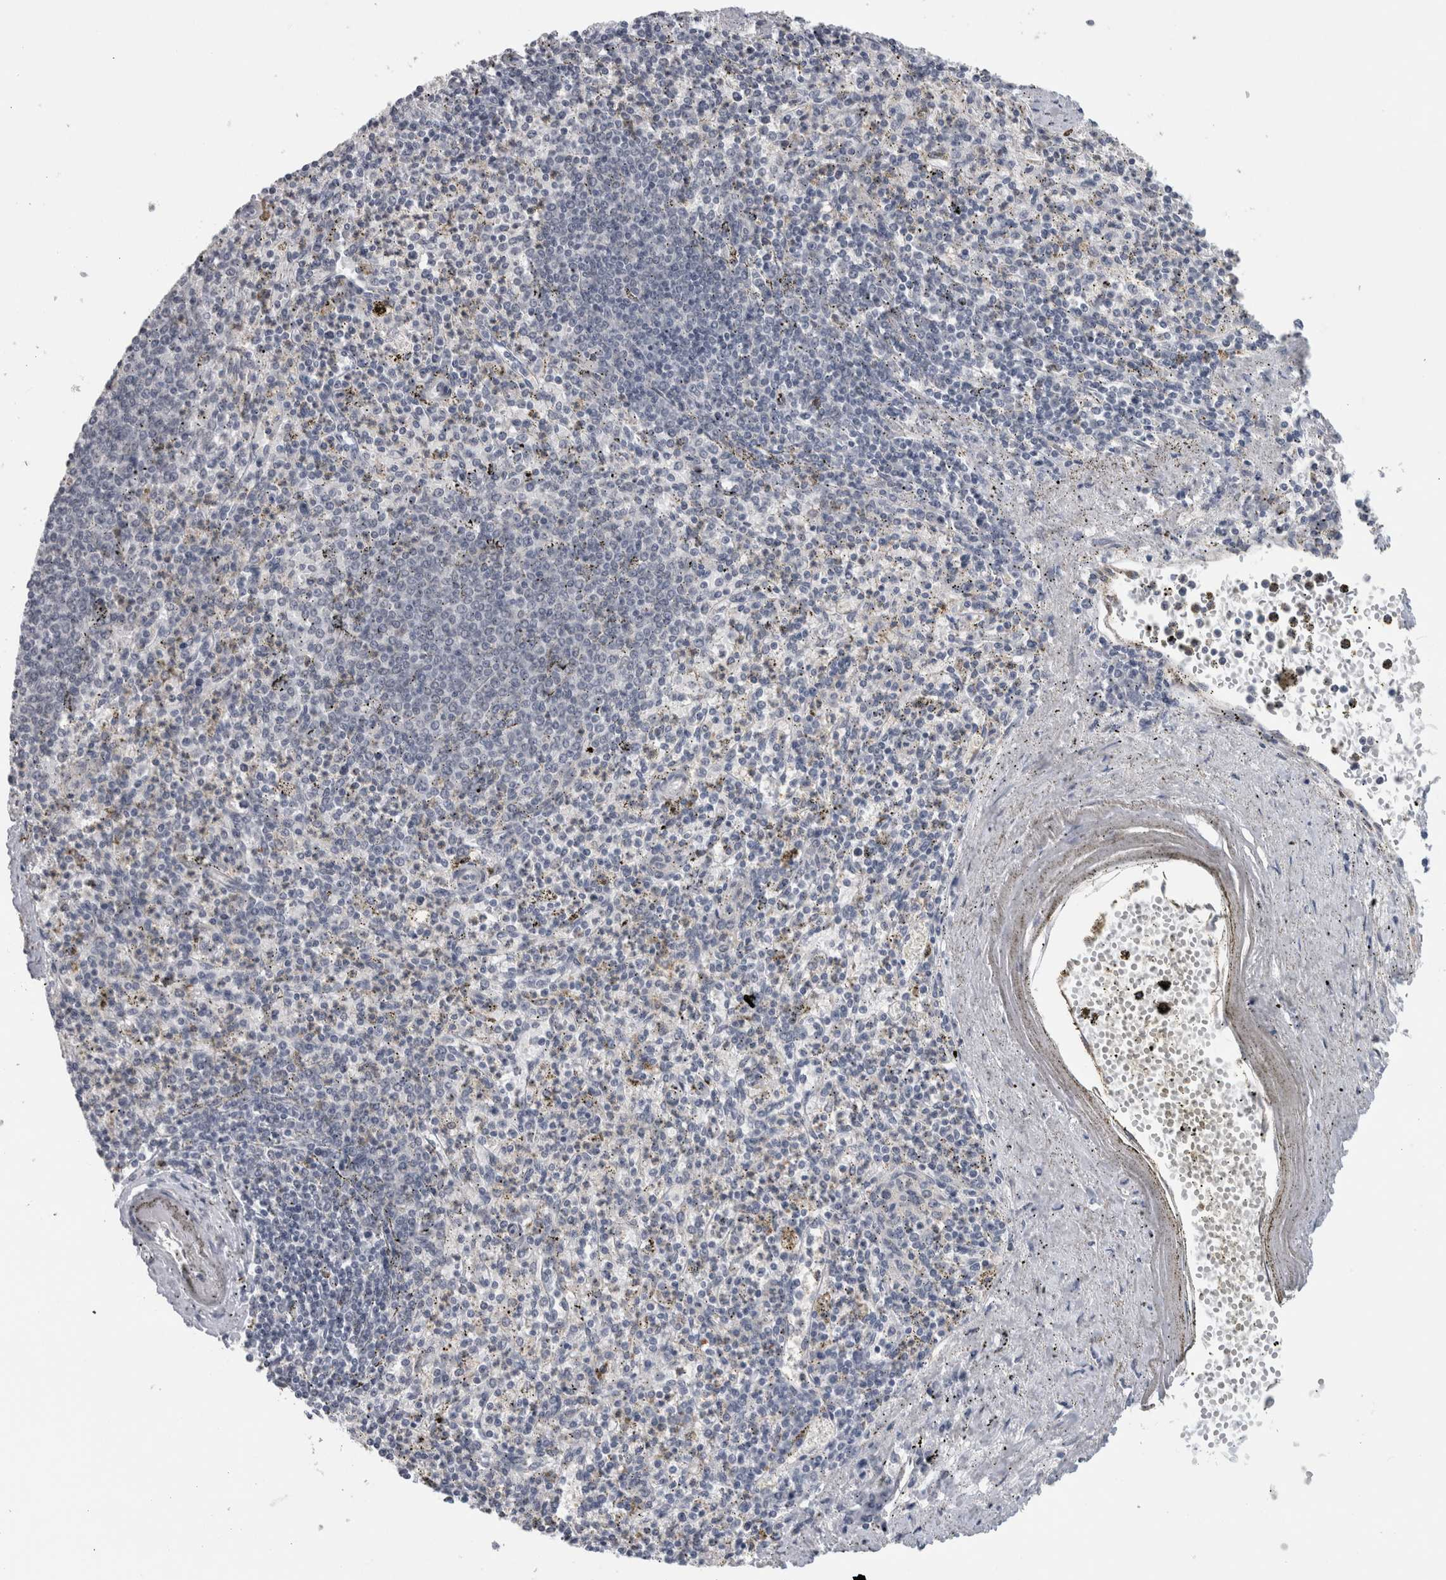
{"staining": {"intensity": "negative", "quantity": "none", "location": "none"}, "tissue": "spleen", "cell_type": "Cells in red pulp", "image_type": "normal", "snomed": [{"axis": "morphology", "description": "Normal tissue, NOS"}, {"axis": "topography", "description": "Spleen"}], "caption": "The histopathology image shows no staining of cells in red pulp in normal spleen.", "gene": "PRXL2A", "patient": {"sex": "male", "age": 72}}